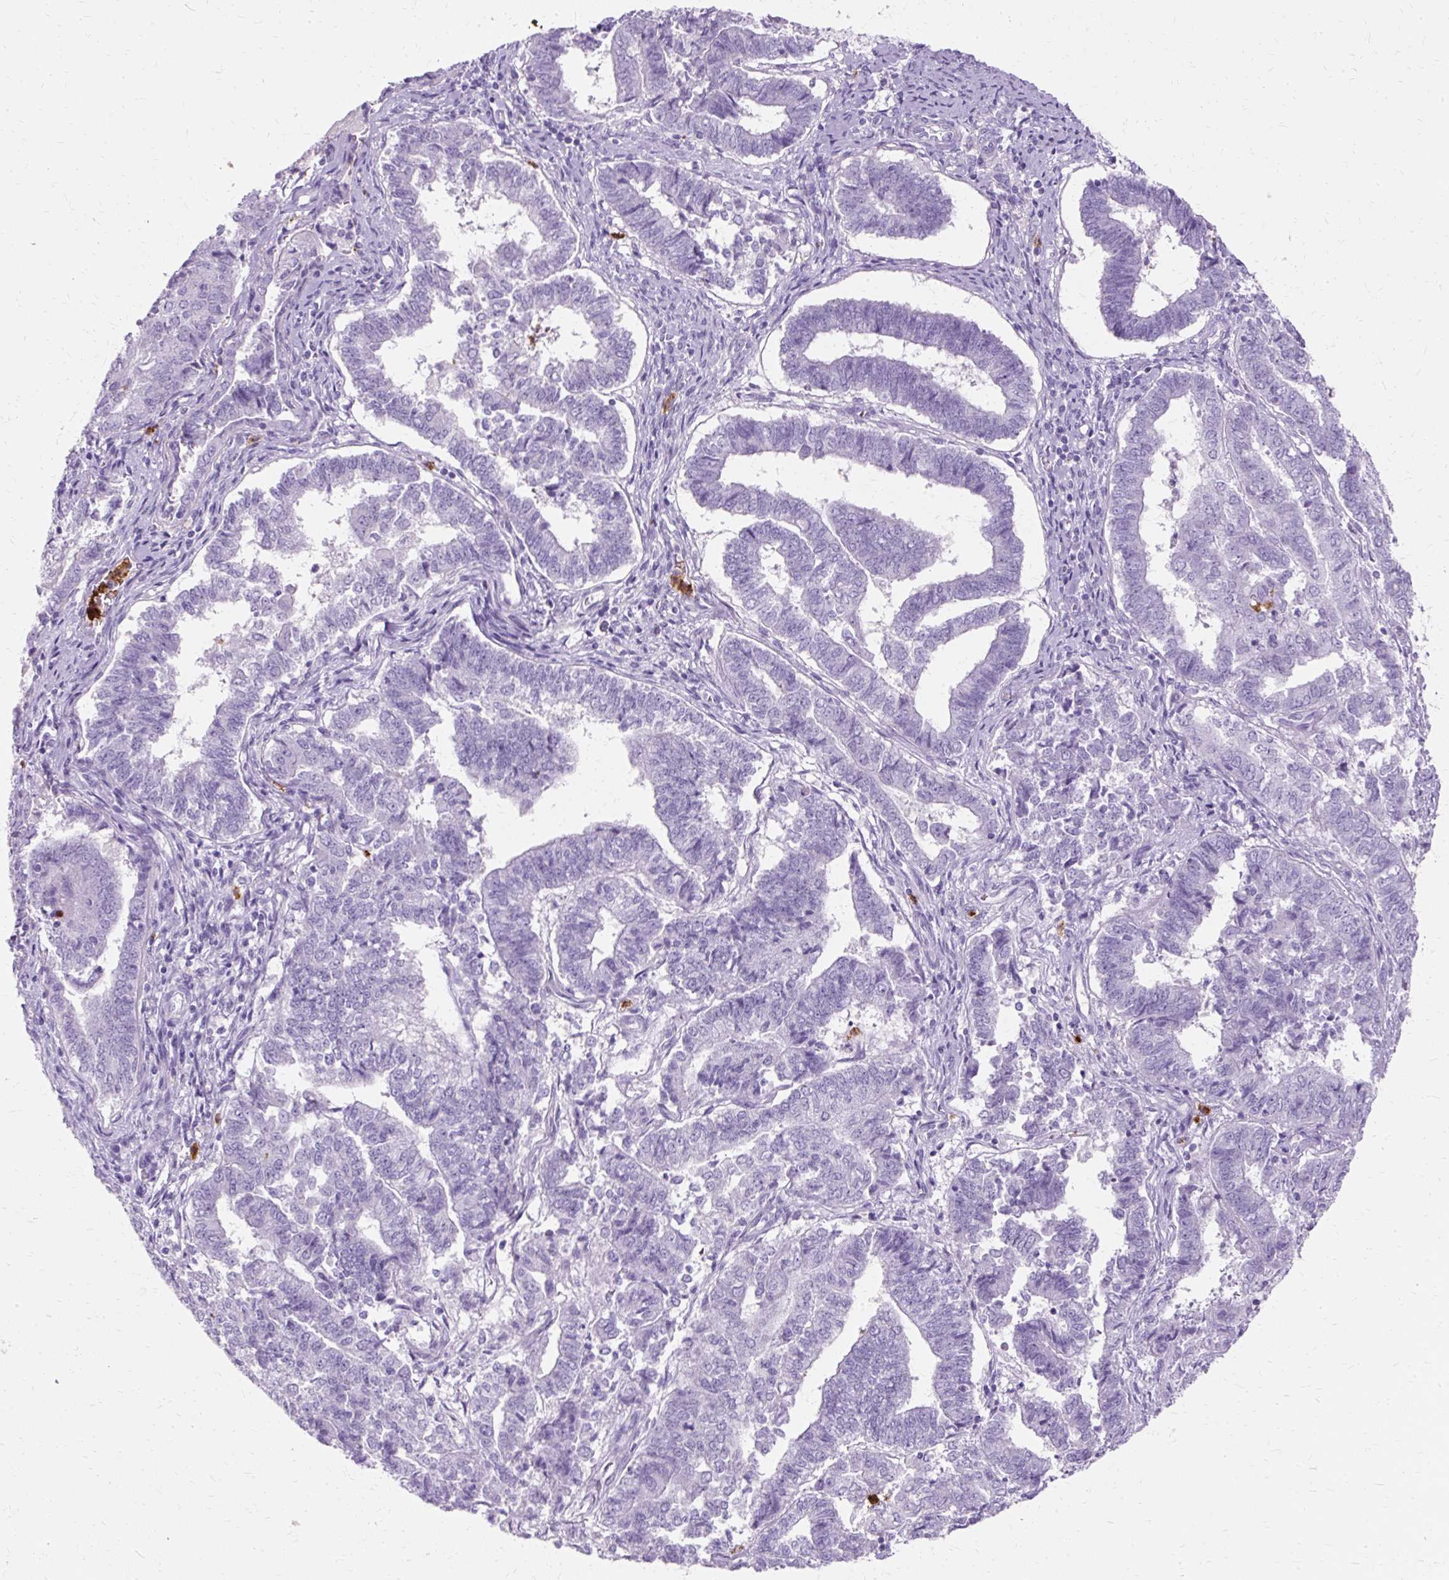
{"staining": {"intensity": "negative", "quantity": "none", "location": "none"}, "tissue": "endometrial cancer", "cell_type": "Tumor cells", "image_type": "cancer", "snomed": [{"axis": "morphology", "description": "Adenocarcinoma, NOS"}, {"axis": "topography", "description": "Endometrium"}], "caption": "This is an immunohistochemistry photomicrograph of human endometrial cancer (adenocarcinoma). There is no staining in tumor cells.", "gene": "DEFA1", "patient": {"sex": "female", "age": 72}}